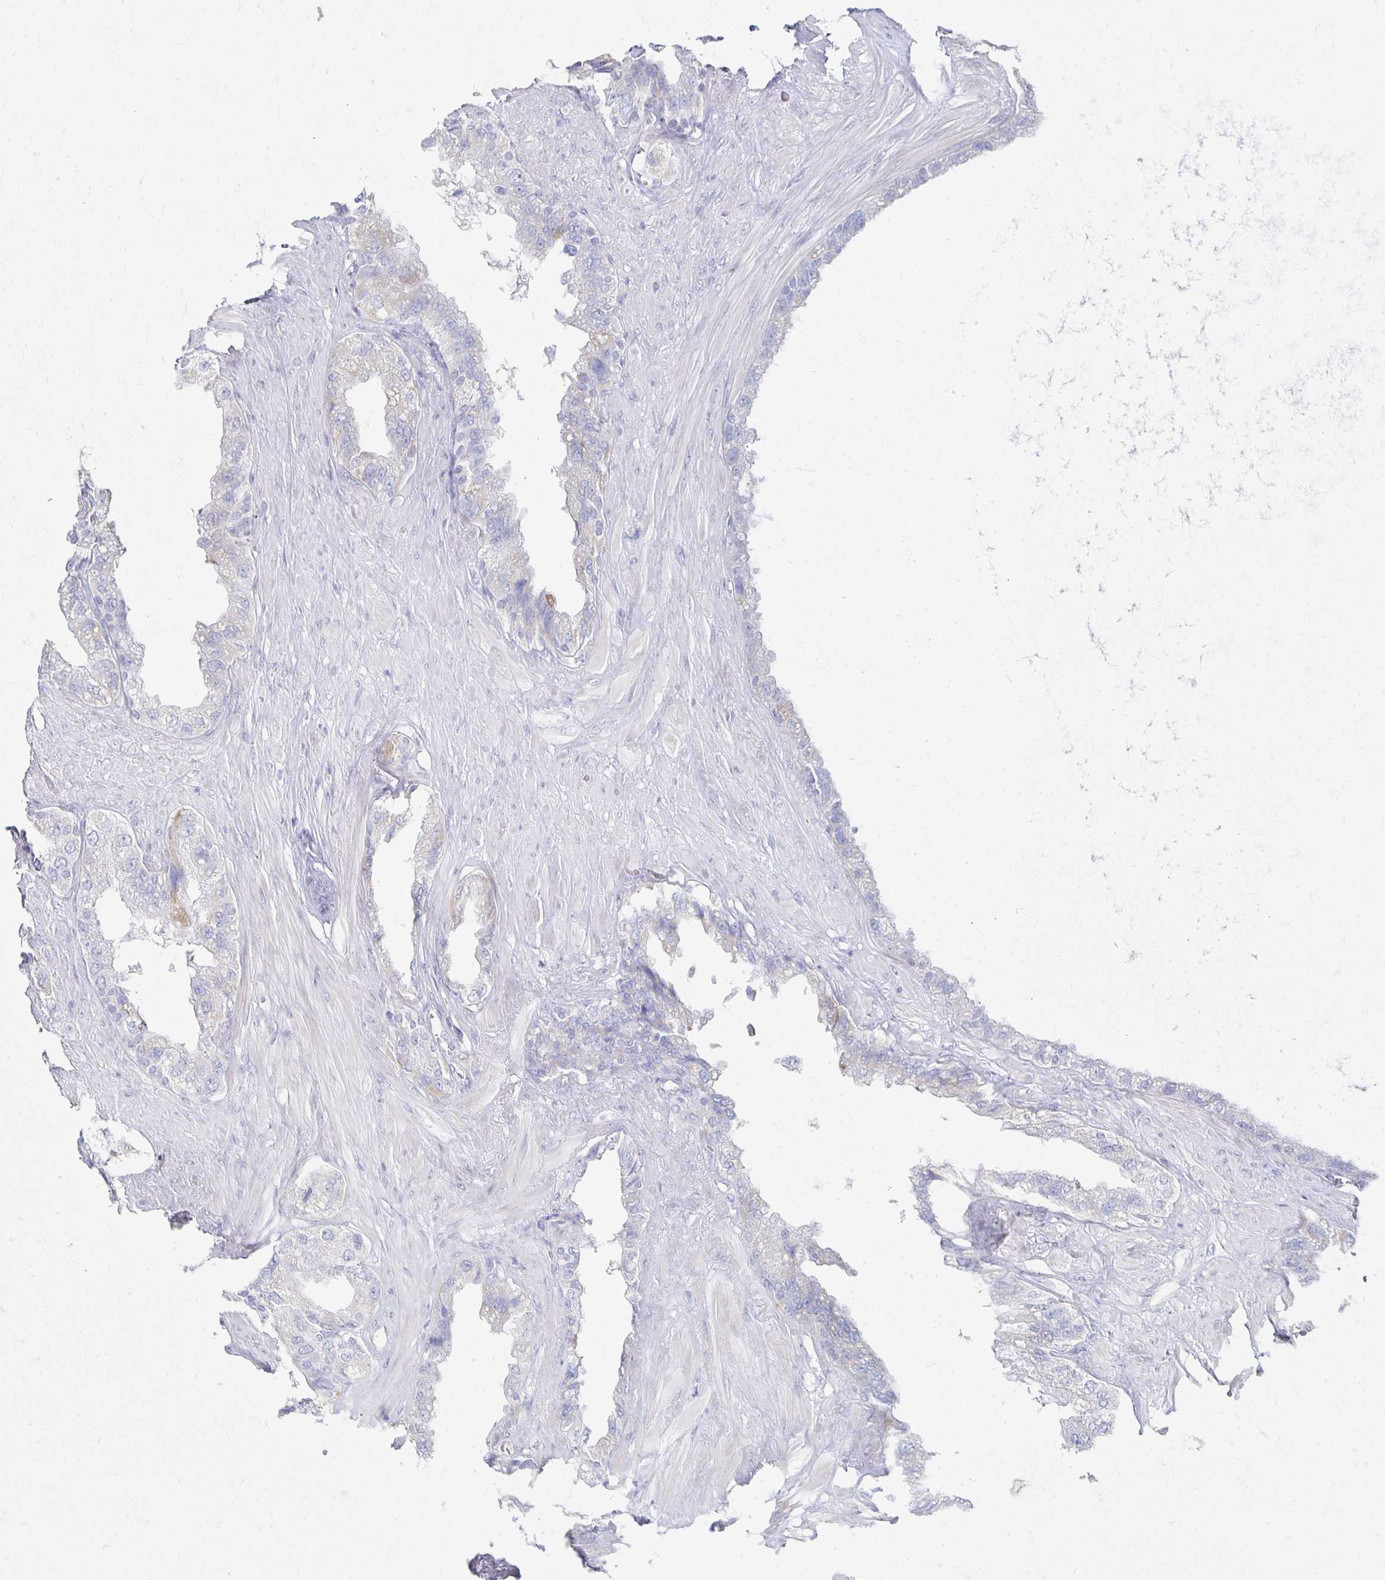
{"staining": {"intensity": "weak", "quantity": "<25%", "location": "cytoplasmic/membranous"}, "tissue": "seminal vesicle", "cell_type": "Glandular cells", "image_type": "normal", "snomed": [{"axis": "morphology", "description": "Normal tissue, NOS"}, {"axis": "topography", "description": "Seminal veicle"}, {"axis": "topography", "description": "Peripheral nerve tissue"}], "caption": "The image shows no staining of glandular cells in normal seminal vesicle. (DAB (3,3'-diaminobenzidine) IHC with hematoxylin counter stain).", "gene": "TEX44", "patient": {"sex": "male", "age": 76}}